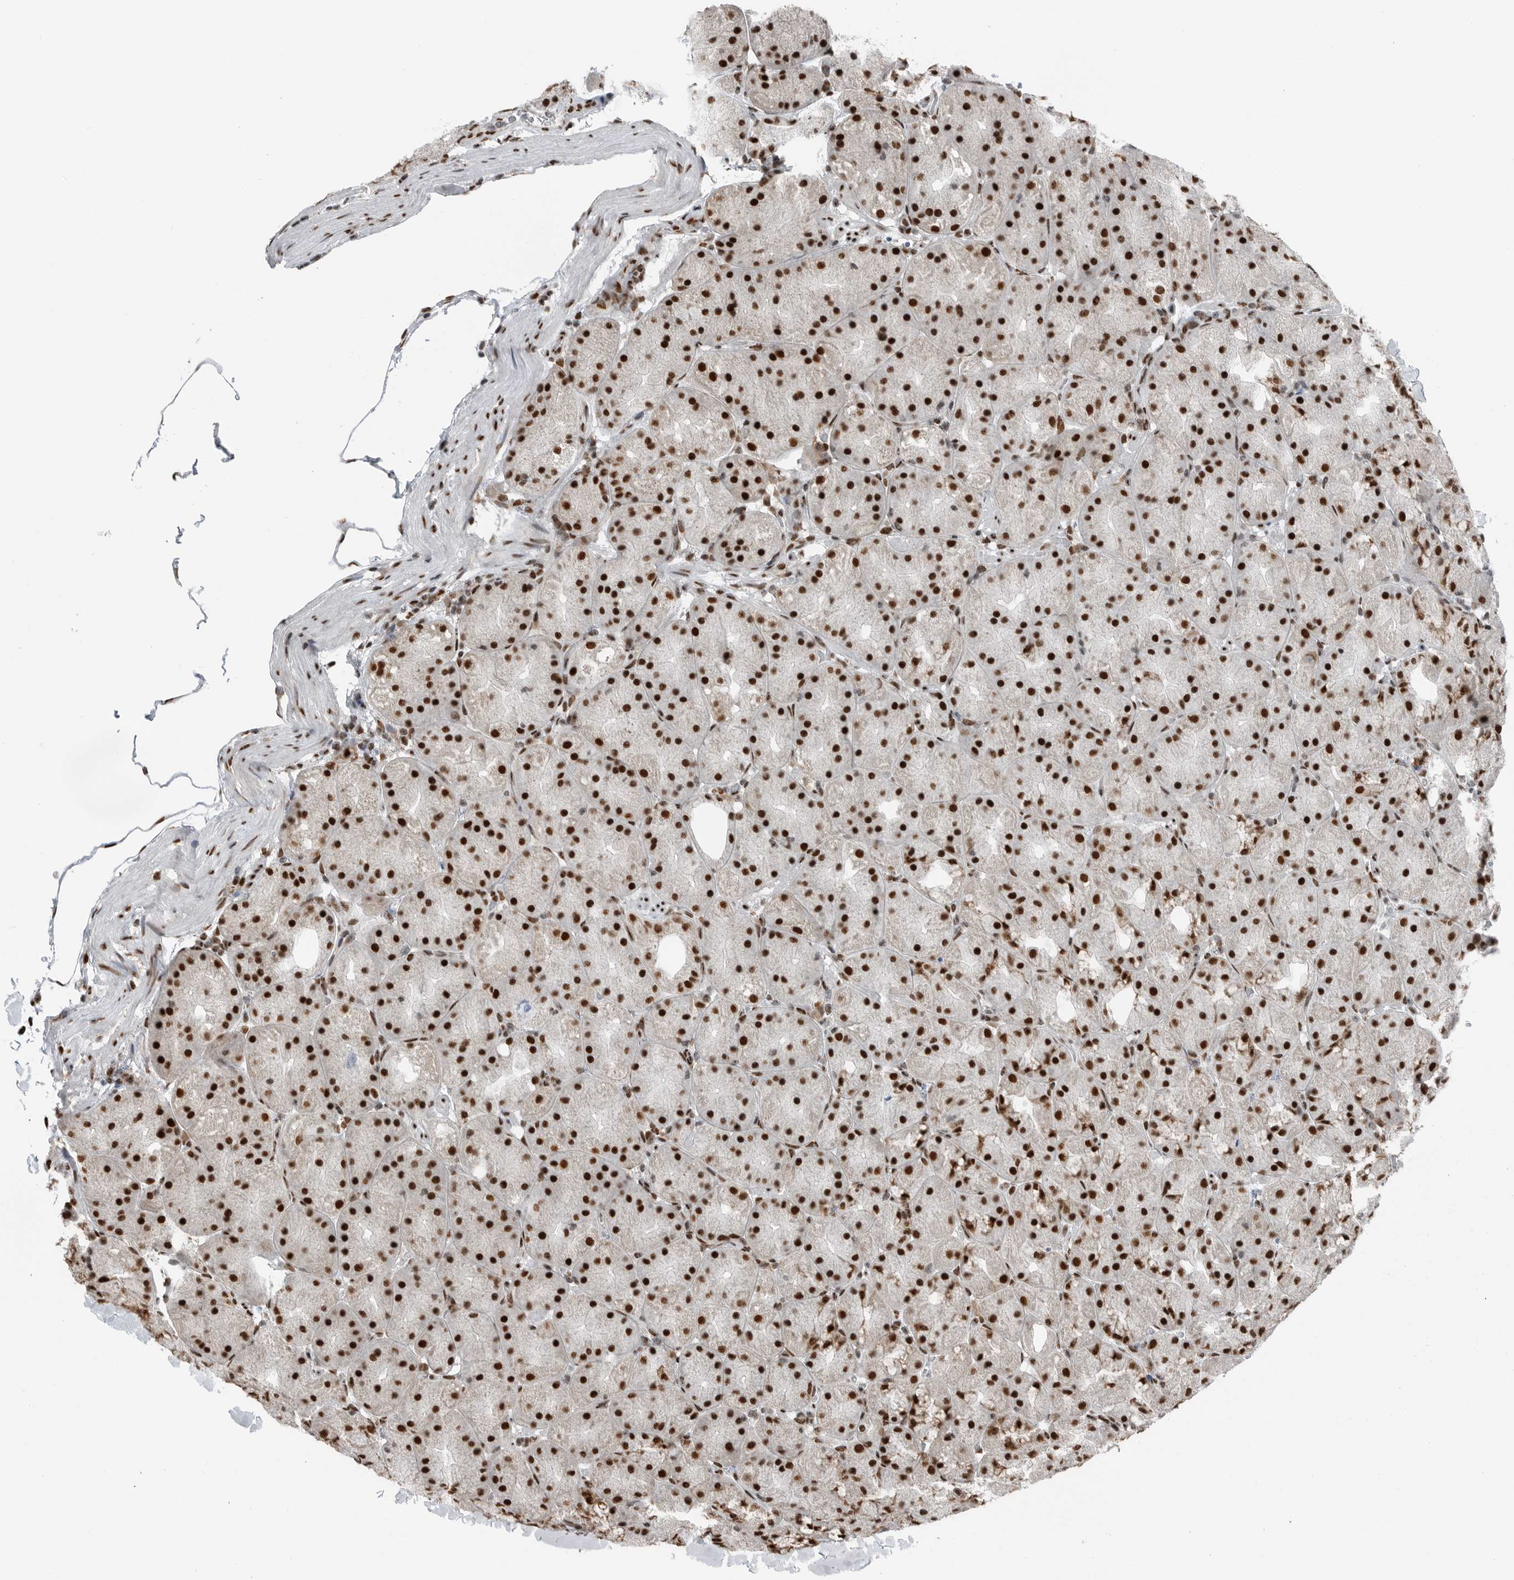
{"staining": {"intensity": "strong", "quantity": ">75%", "location": "nuclear"}, "tissue": "stomach", "cell_type": "Glandular cells", "image_type": "normal", "snomed": [{"axis": "morphology", "description": "Normal tissue, NOS"}, {"axis": "topography", "description": "Stomach, upper"}, {"axis": "topography", "description": "Stomach"}], "caption": "Immunohistochemistry (IHC) micrograph of benign stomach stained for a protein (brown), which displays high levels of strong nuclear expression in approximately >75% of glandular cells.", "gene": "BLZF1", "patient": {"sex": "male", "age": 48}}